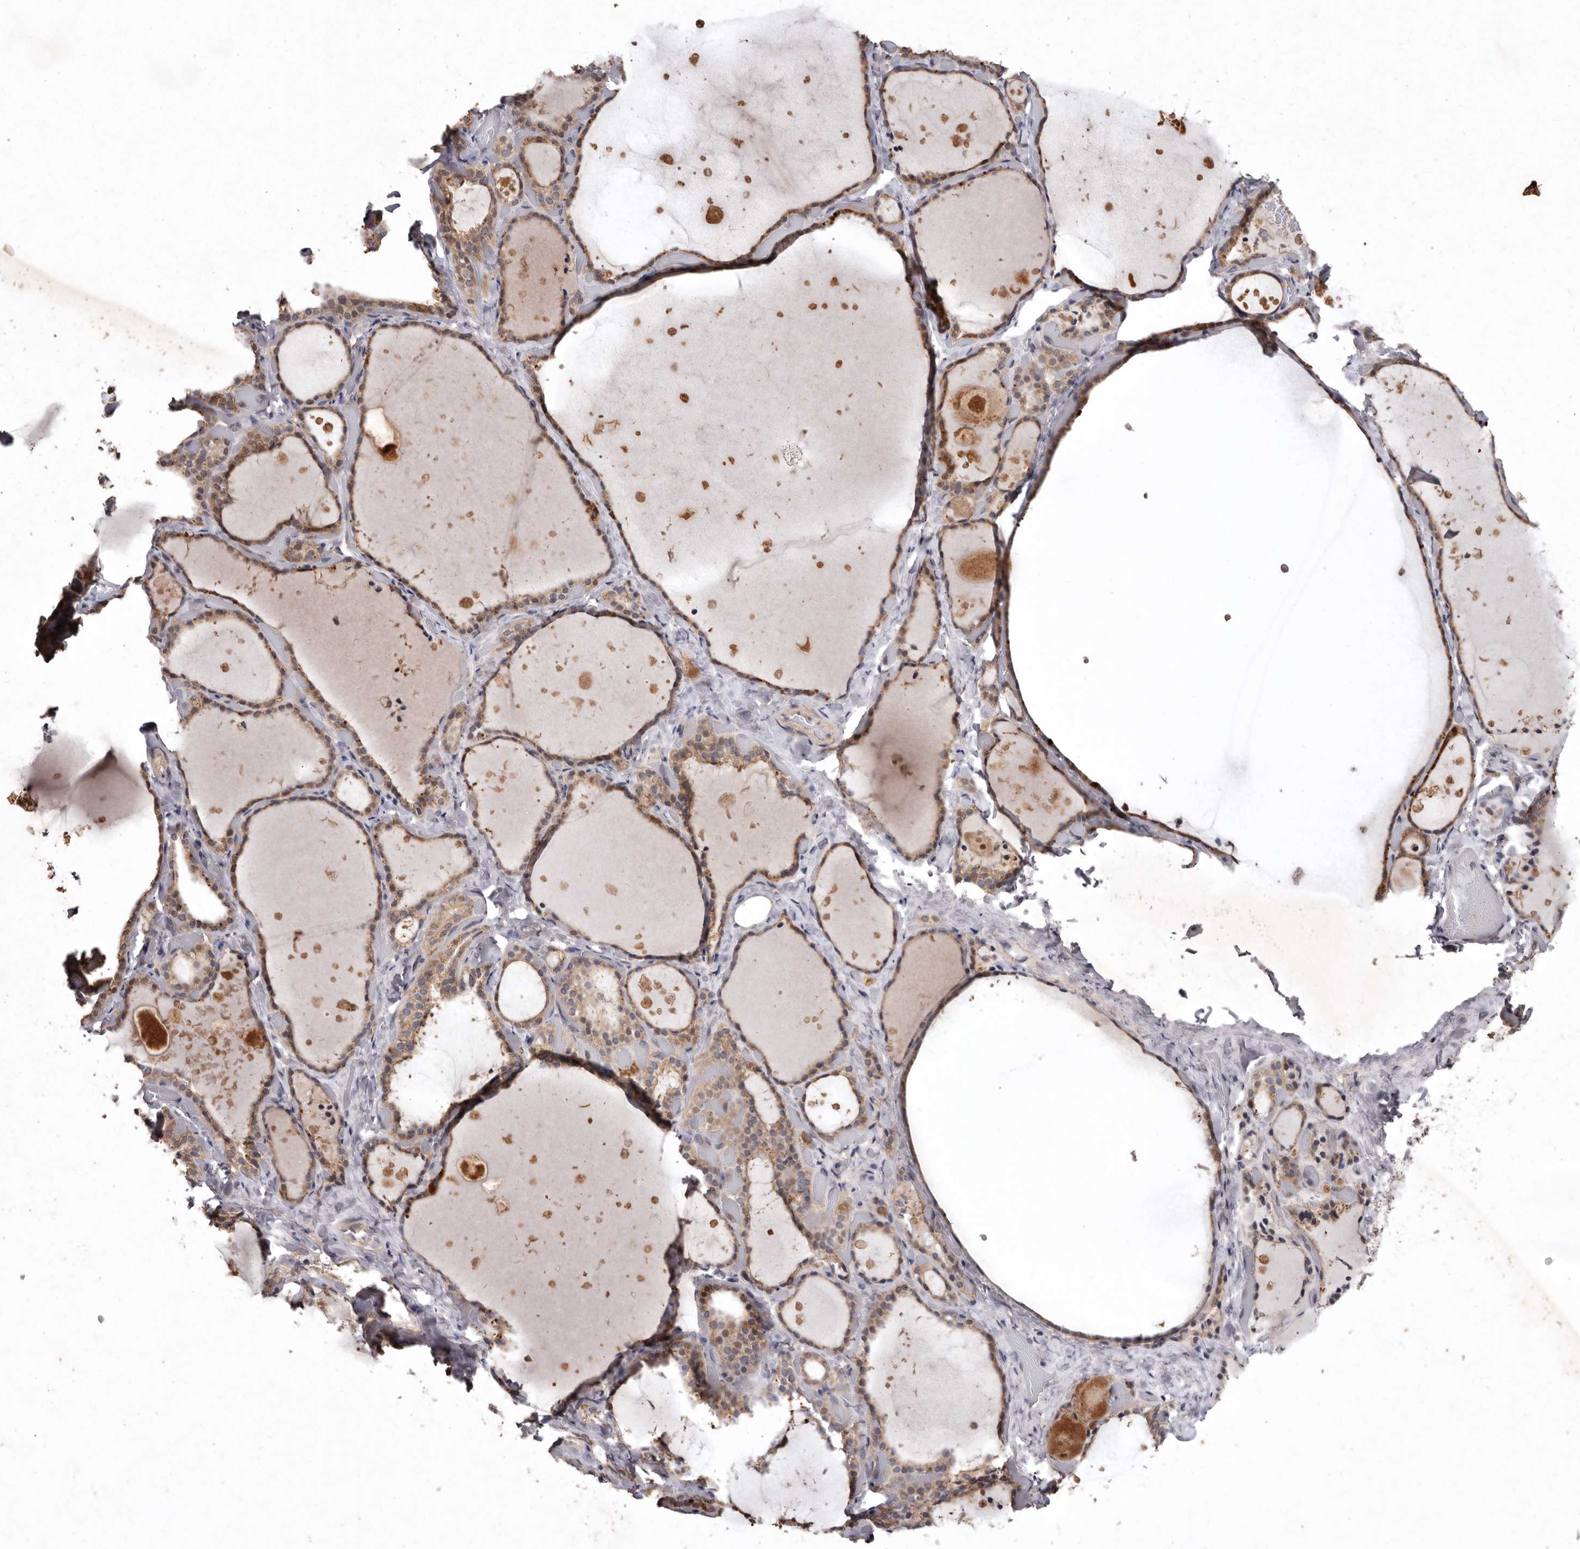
{"staining": {"intensity": "moderate", "quantity": ">75%", "location": "cytoplasmic/membranous"}, "tissue": "thyroid gland", "cell_type": "Glandular cells", "image_type": "normal", "snomed": [{"axis": "morphology", "description": "Normal tissue, NOS"}, {"axis": "topography", "description": "Thyroid gland"}], "caption": "Glandular cells exhibit moderate cytoplasmic/membranous positivity in approximately >75% of cells in unremarkable thyroid gland. Using DAB (3,3'-diaminobenzidine) (brown) and hematoxylin (blue) stains, captured at high magnification using brightfield microscopy.", "gene": "FLAD1", "patient": {"sex": "female", "age": 44}}